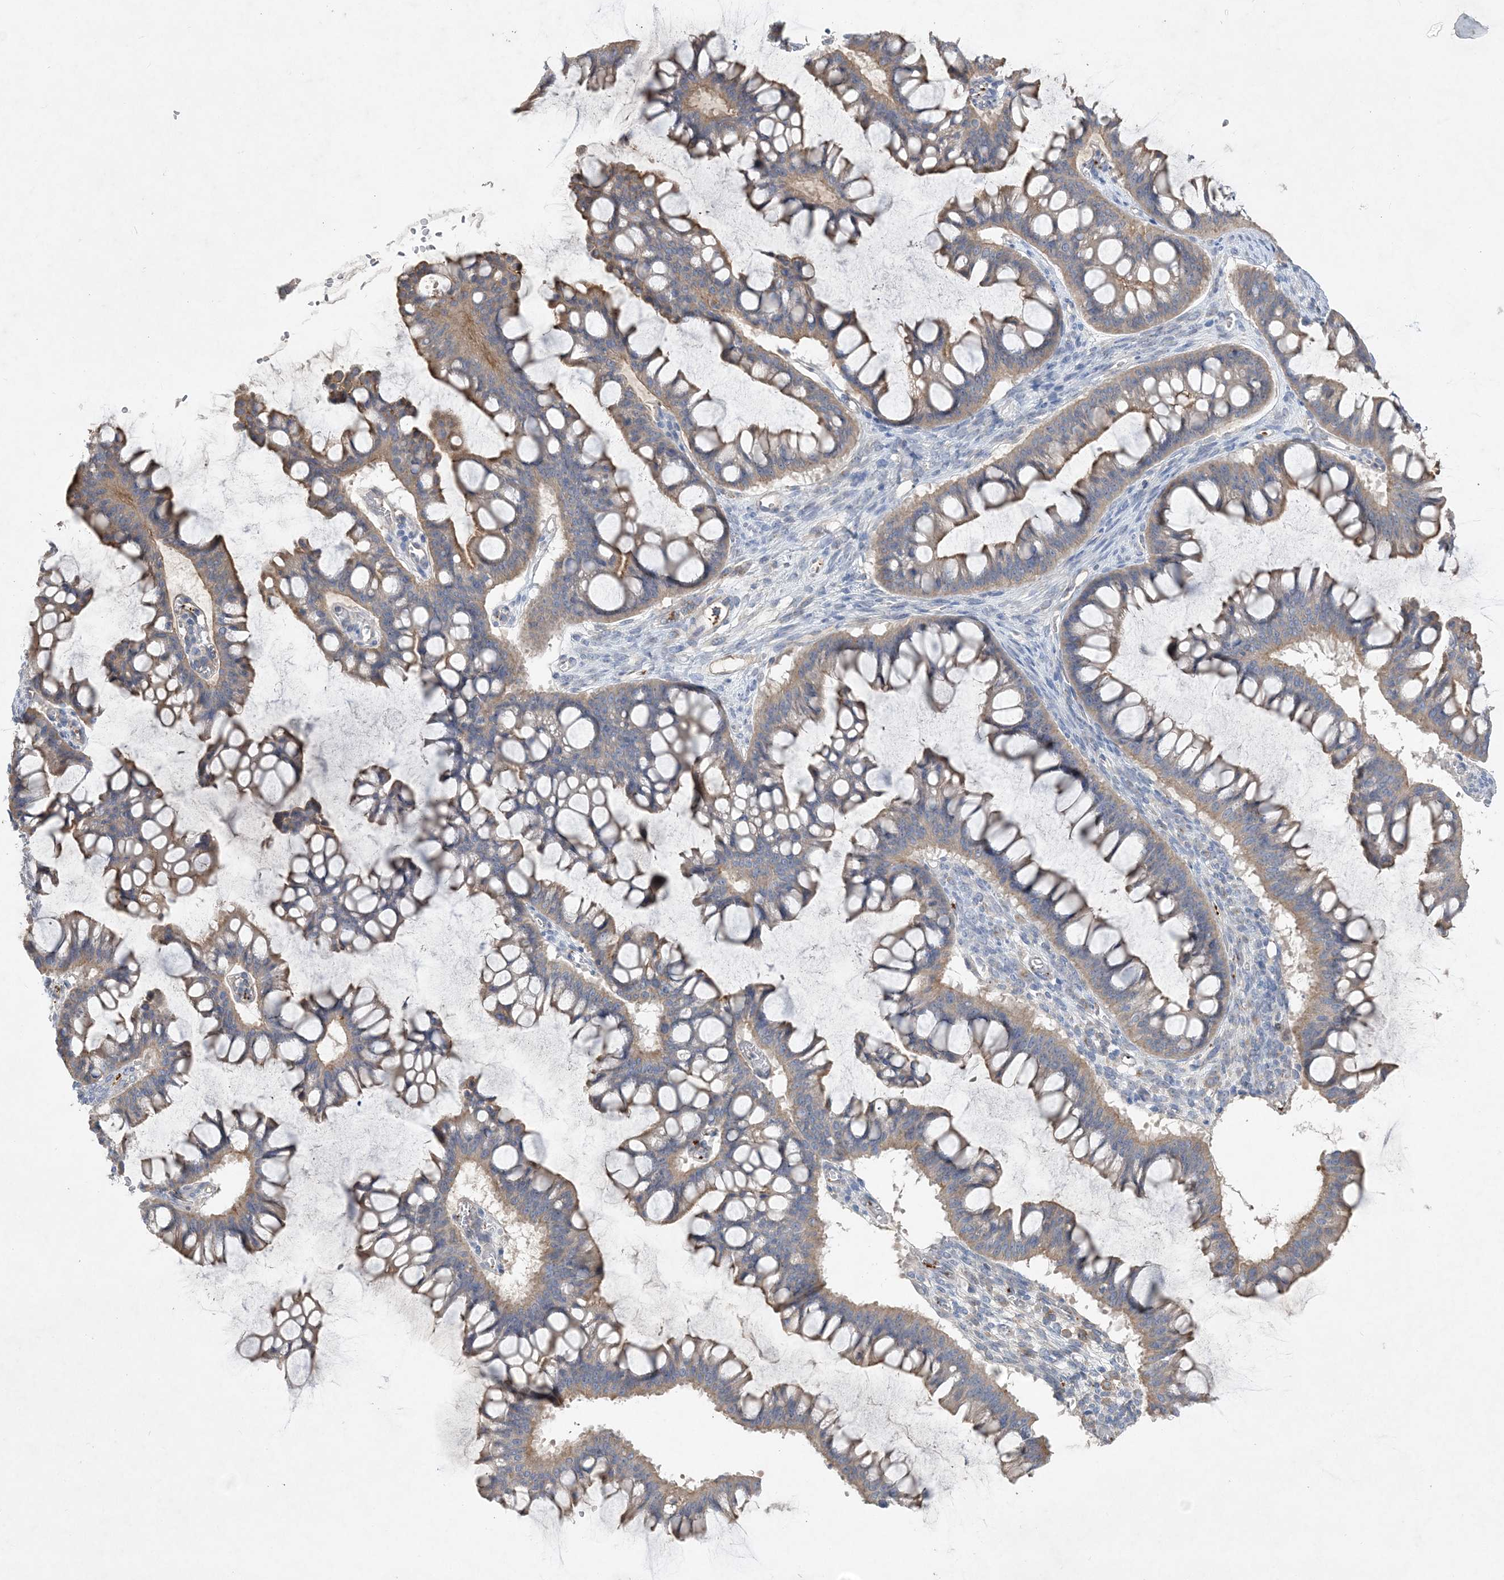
{"staining": {"intensity": "weak", "quantity": ">75%", "location": "cytoplasmic/membranous"}, "tissue": "ovarian cancer", "cell_type": "Tumor cells", "image_type": "cancer", "snomed": [{"axis": "morphology", "description": "Cystadenocarcinoma, mucinous, NOS"}, {"axis": "topography", "description": "Ovary"}], "caption": "This photomicrograph exhibits IHC staining of human ovarian mucinous cystadenocarcinoma, with low weak cytoplasmic/membranous staining in about >75% of tumor cells.", "gene": "ADCK2", "patient": {"sex": "female", "age": 73}}